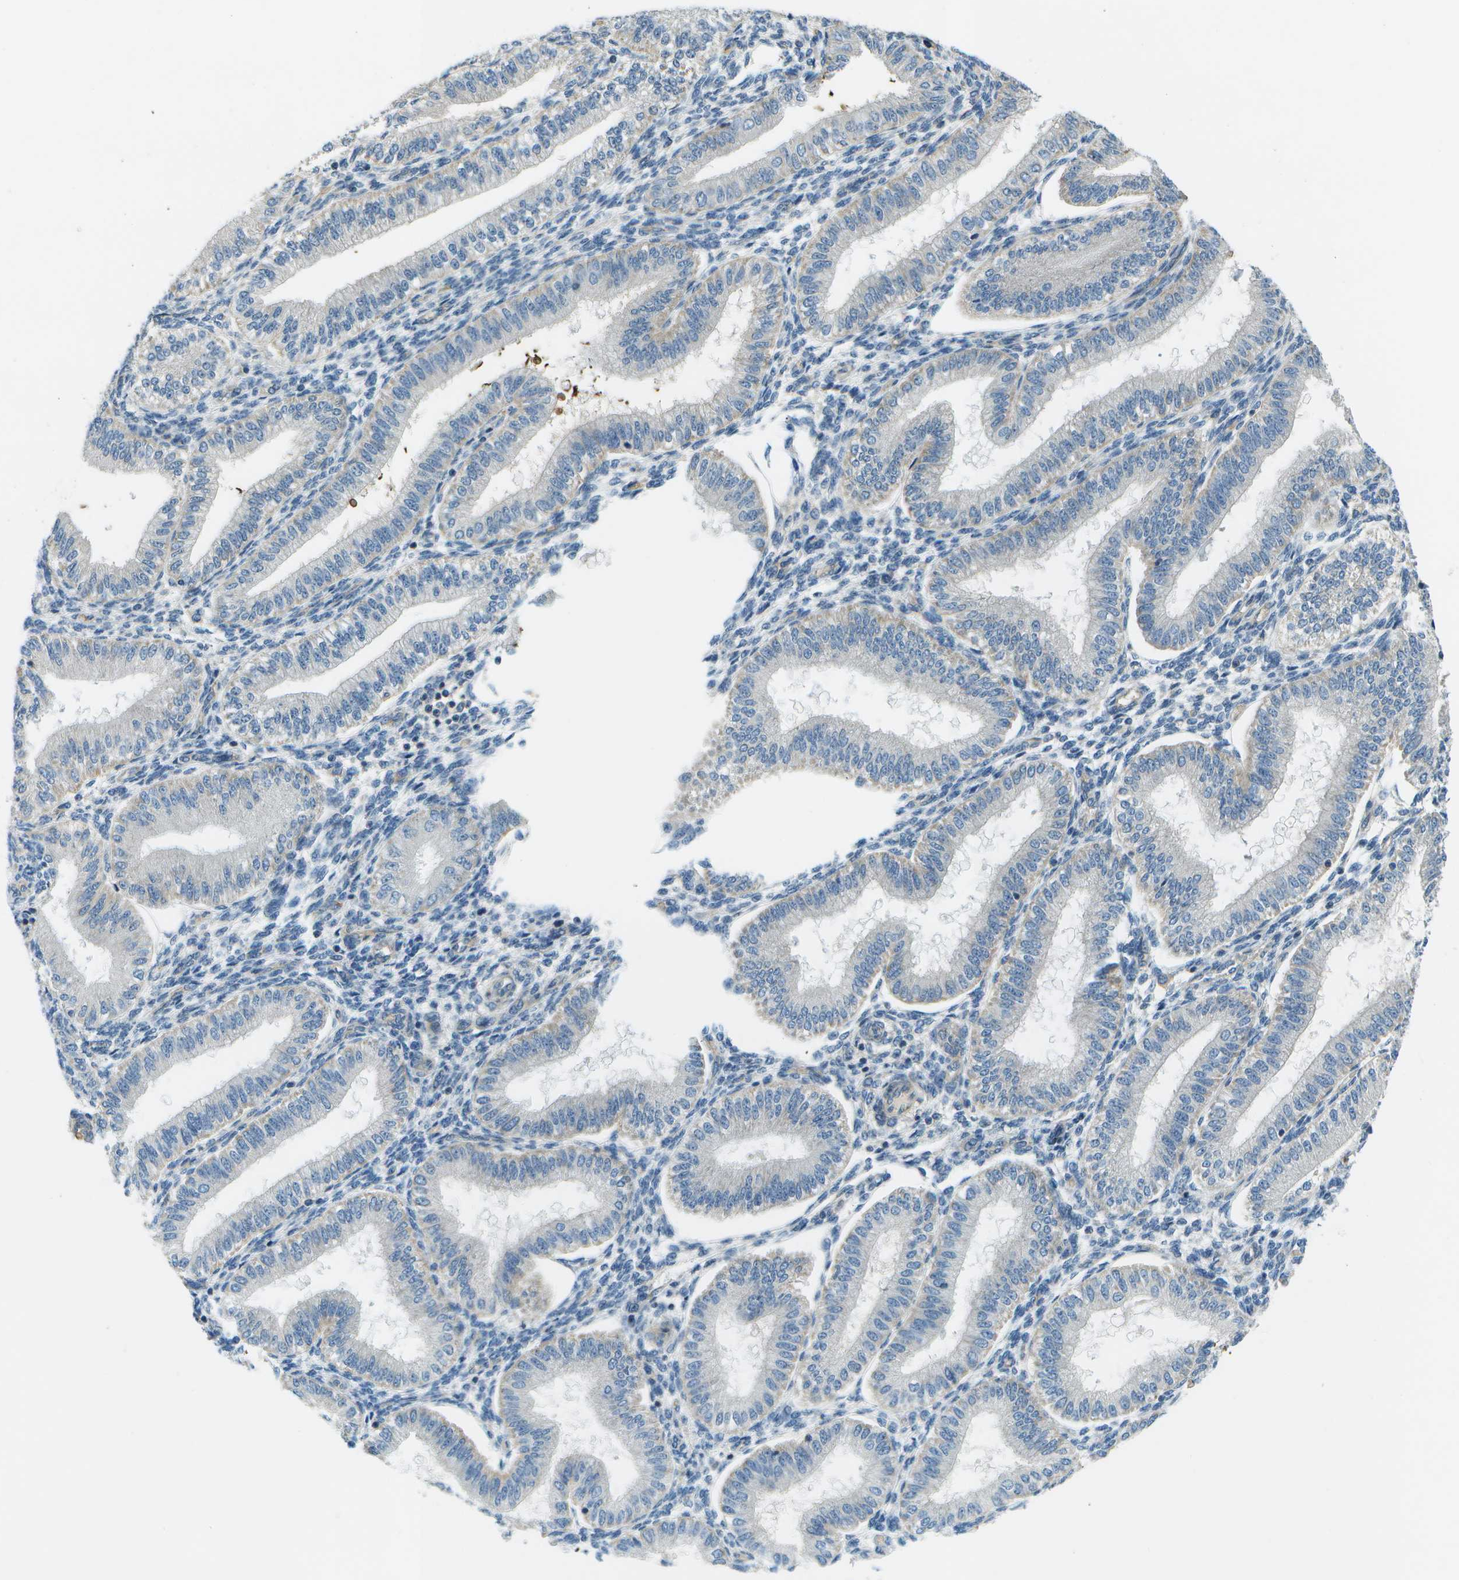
{"staining": {"intensity": "negative", "quantity": "none", "location": "none"}, "tissue": "endometrium", "cell_type": "Cells in endometrial stroma", "image_type": "normal", "snomed": [{"axis": "morphology", "description": "Normal tissue, NOS"}, {"axis": "topography", "description": "Endometrium"}], "caption": "IHC image of benign endometrium: human endometrium stained with DAB (3,3'-diaminobenzidine) displays no significant protein positivity in cells in endometrial stroma. (Immunohistochemistry (ihc), brightfield microscopy, high magnification).", "gene": "CTIF", "patient": {"sex": "female", "age": 39}}